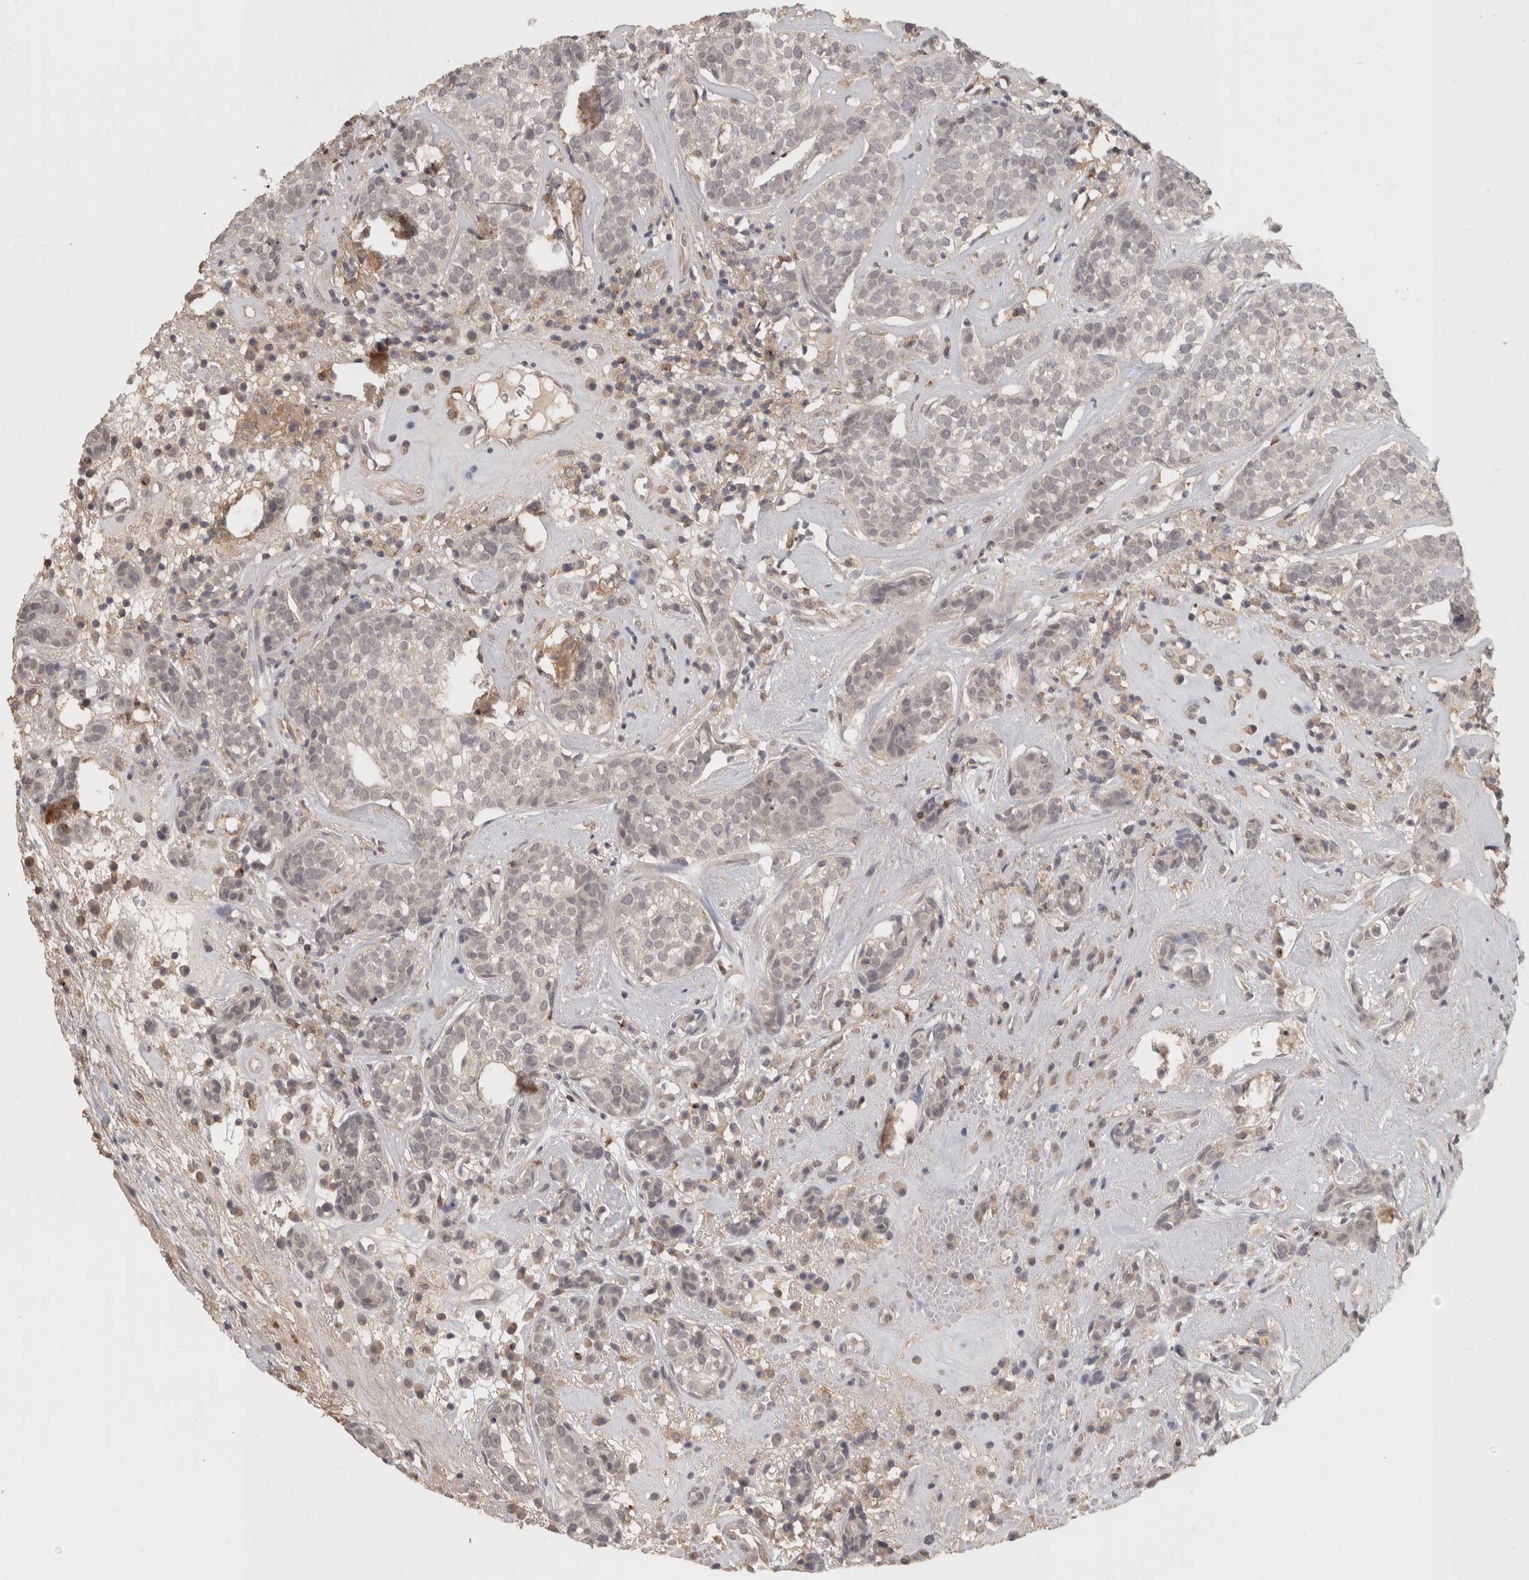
{"staining": {"intensity": "negative", "quantity": "none", "location": "none"}, "tissue": "head and neck cancer", "cell_type": "Tumor cells", "image_type": "cancer", "snomed": [{"axis": "morphology", "description": "Adenocarcinoma, NOS"}, {"axis": "topography", "description": "Salivary gland"}, {"axis": "topography", "description": "Head-Neck"}], "caption": "Tumor cells are negative for protein expression in human head and neck cancer (adenocarcinoma).", "gene": "HAVCR2", "patient": {"sex": "female", "age": 65}}